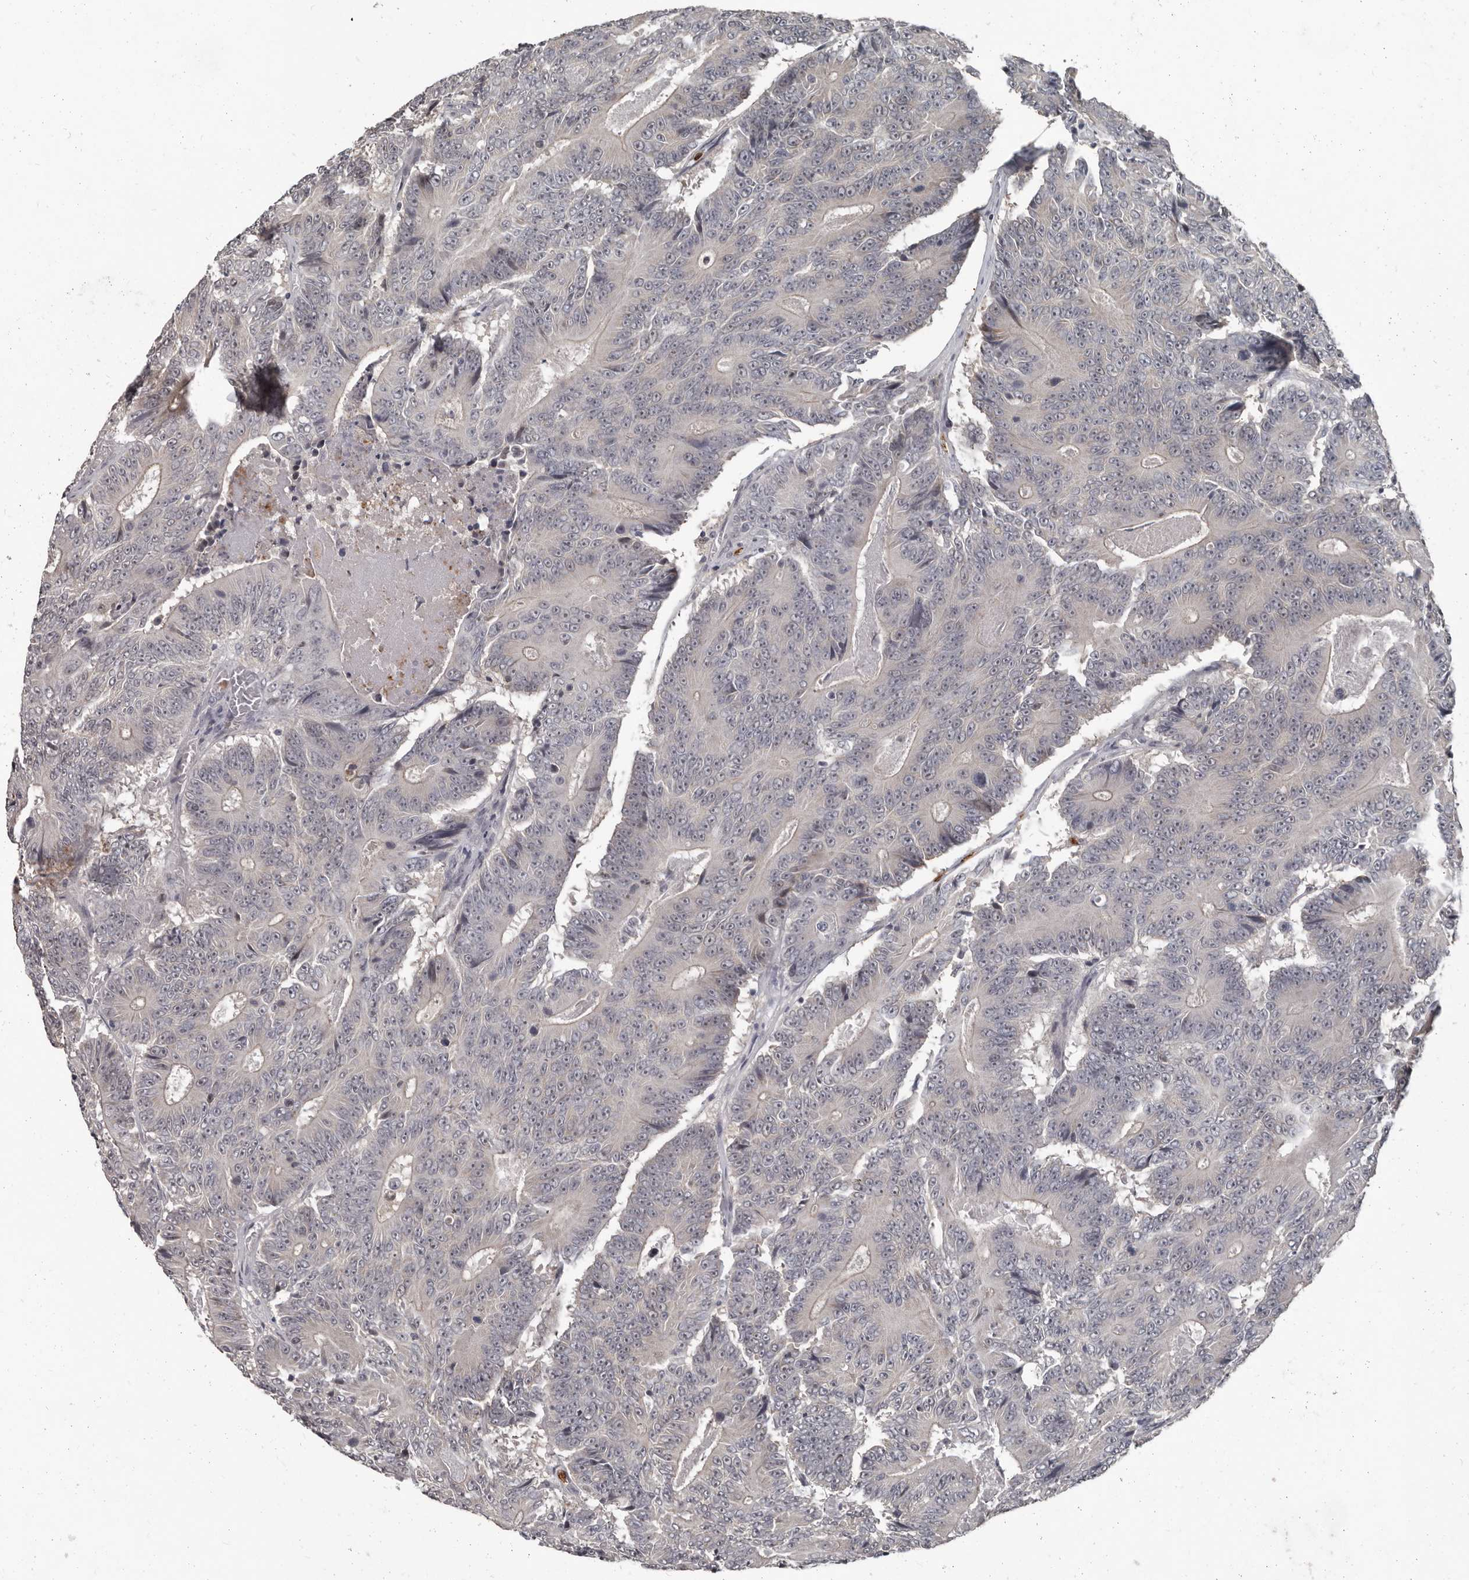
{"staining": {"intensity": "negative", "quantity": "none", "location": "none"}, "tissue": "colorectal cancer", "cell_type": "Tumor cells", "image_type": "cancer", "snomed": [{"axis": "morphology", "description": "Adenocarcinoma, NOS"}, {"axis": "topography", "description": "Colon"}], "caption": "IHC of colorectal adenocarcinoma reveals no staining in tumor cells.", "gene": "GPR157", "patient": {"sex": "male", "age": 83}}